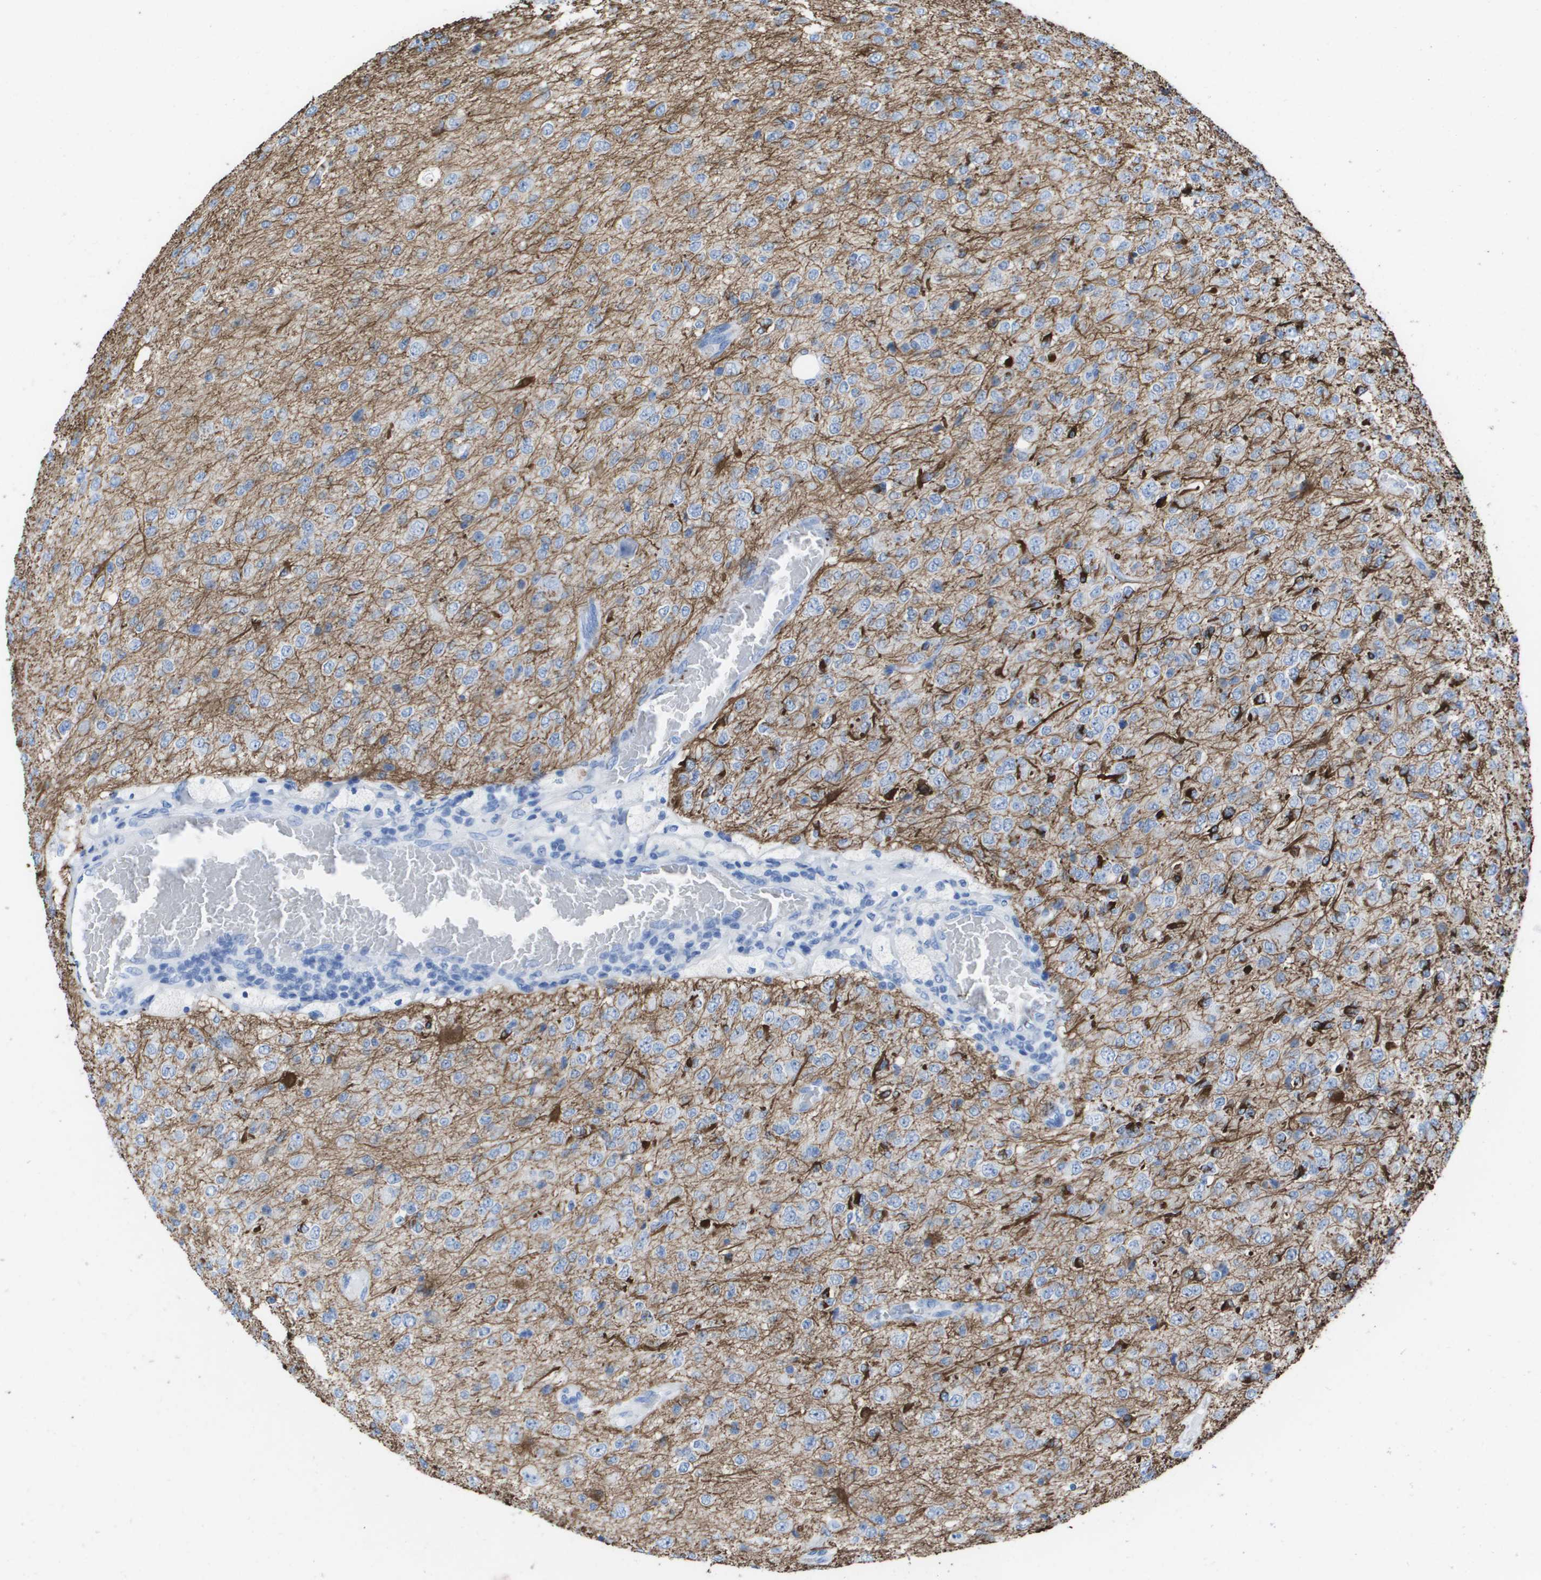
{"staining": {"intensity": "negative", "quantity": "none", "location": "none"}, "tissue": "glioma", "cell_type": "Tumor cells", "image_type": "cancer", "snomed": [{"axis": "morphology", "description": "Glioma, malignant, High grade"}, {"axis": "topography", "description": "pancreas cauda"}], "caption": "This is an IHC photomicrograph of human glioma. There is no expression in tumor cells.", "gene": "KCNA3", "patient": {"sex": "male", "age": 60}}